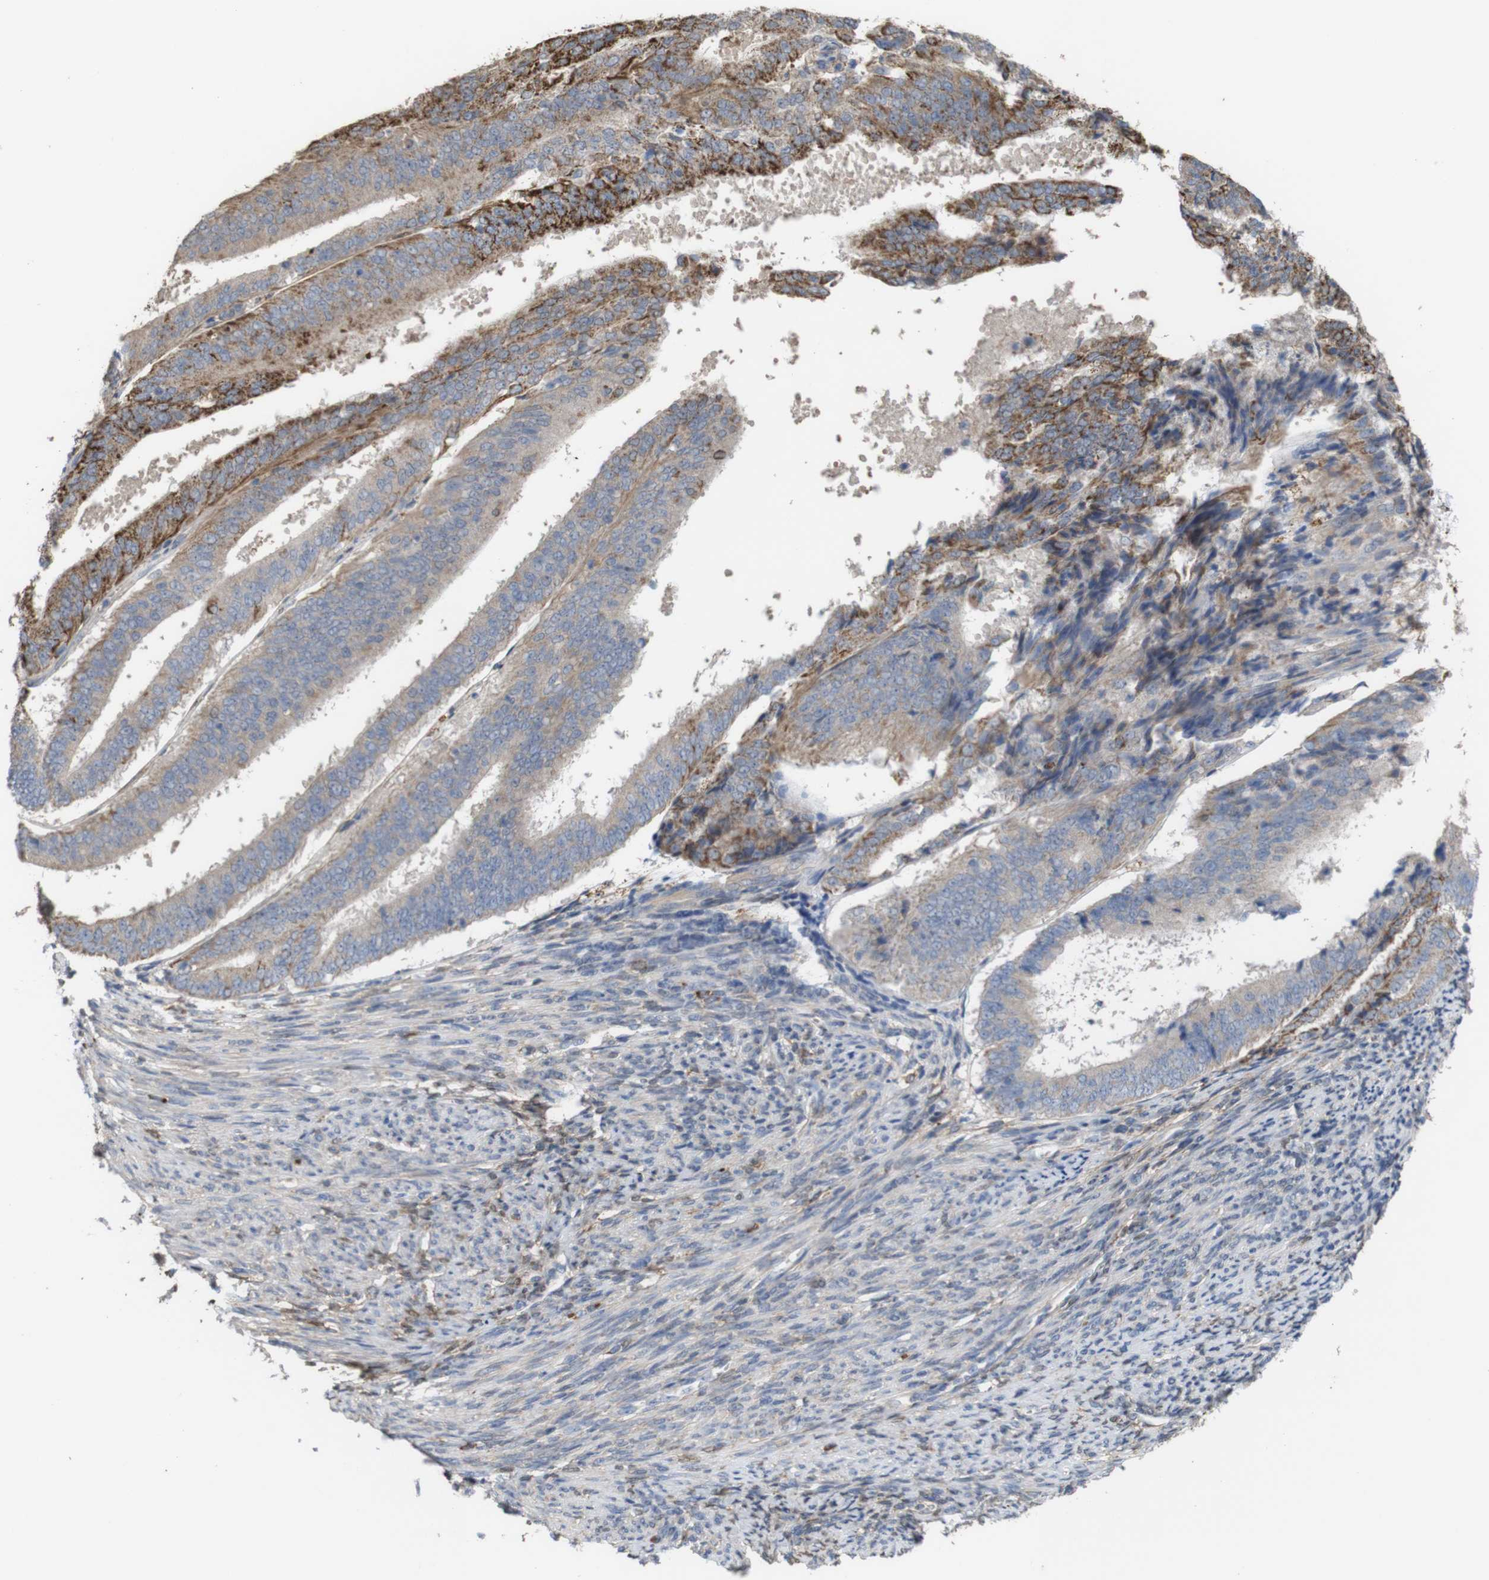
{"staining": {"intensity": "strong", "quantity": "<25%", "location": "cytoplasmic/membranous"}, "tissue": "endometrial cancer", "cell_type": "Tumor cells", "image_type": "cancer", "snomed": [{"axis": "morphology", "description": "Adenocarcinoma, NOS"}, {"axis": "topography", "description": "Endometrium"}], "caption": "Human adenocarcinoma (endometrial) stained with a brown dye reveals strong cytoplasmic/membranous positive positivity in approximately <25% of tumor cells.", "gene": "PTPRR", "patient": {"sex": "female", "age": 63}}